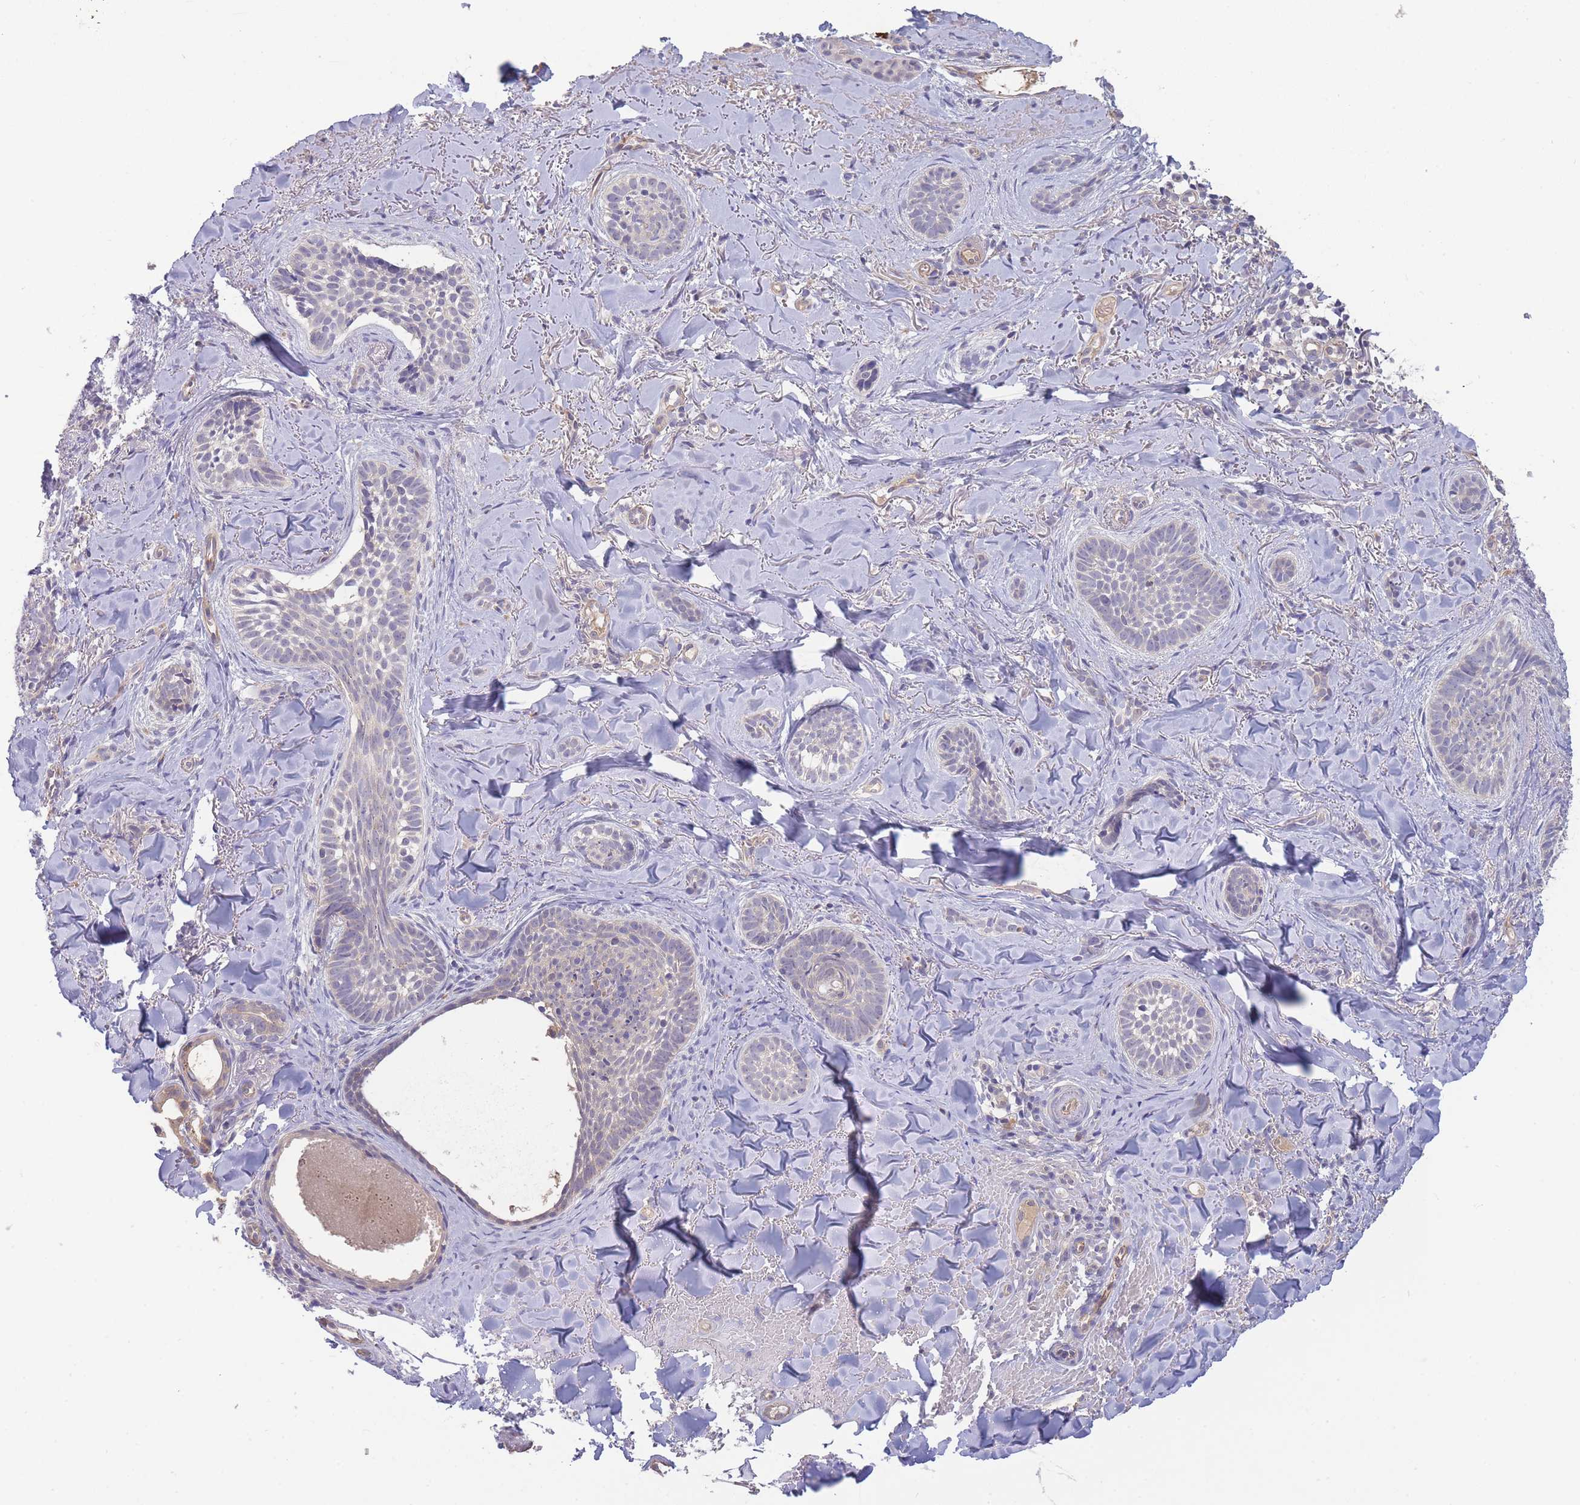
{"staining": {"intensity": "negative", "quantity": "none", "location": "none"}, "tissue": "skin cancer", "cell_type": "Tumor cells", "image_type": "cancer", "snomed": [{"axis": "morphology", "description": "Basal cell carcinoma"}, {"axis": "topography", "description": "Skin"}], "caption": "Tumor cells show no significant protein expression in skin cancer.", "gene": "NDUFAF5", "patient": {"sex": "female", "age": 55}}